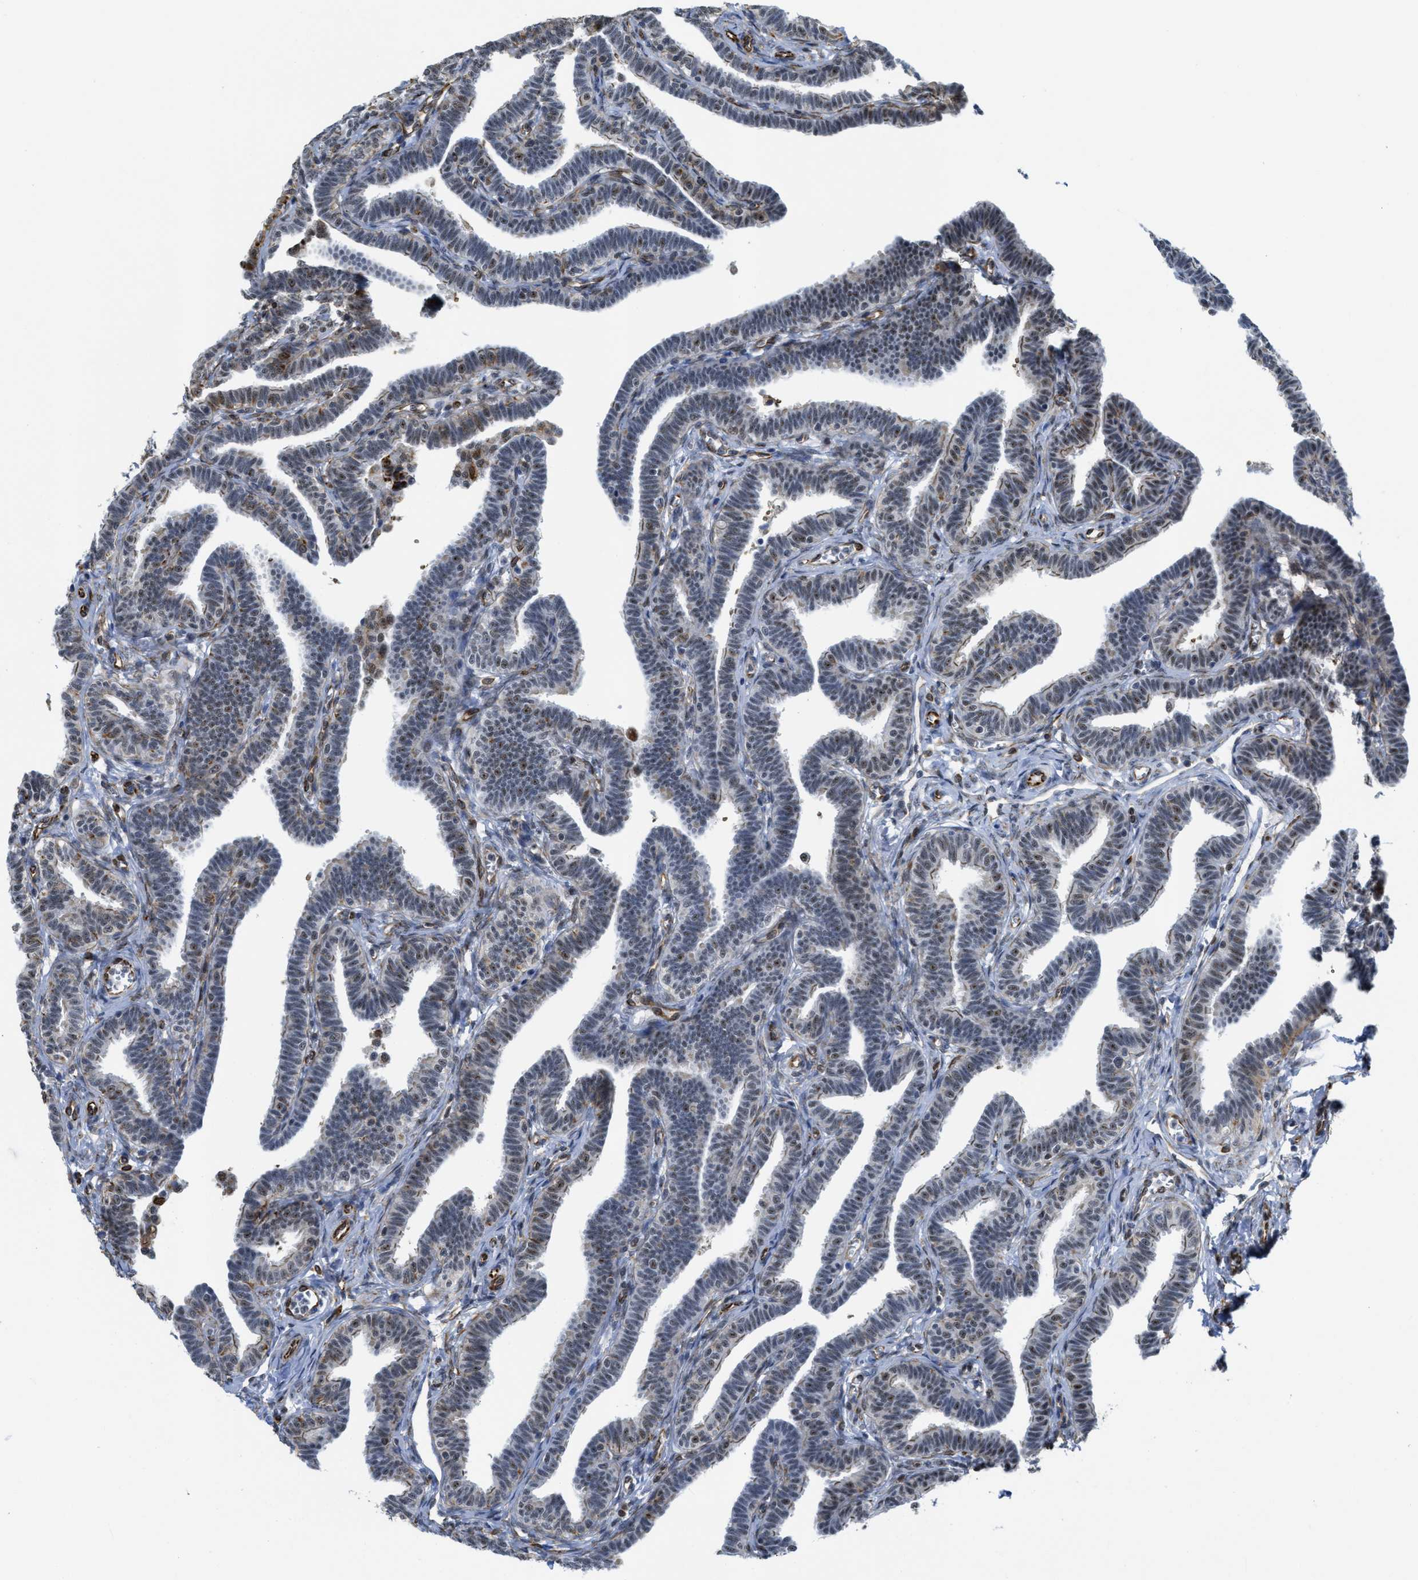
{"staining": {"intensity": "moderate", "quantity": ">75%", "location": "nuclear"}, "tissue": "fallopian tube", "cell_type": "Glandular cells", "image_type": "normal", "snomed": [{"axis": "morphology", "description": "Normal tissue, NOS"}, {"axis": "topography", "description": "Fallopian tube"}, {"axis": "topography", "description": "Ovary"}], "caption": "Fallopian tube stained with immunohistochemistry shows moderate nuclear positivity in approximately >75% of glandular cells.", "gene": "LRRC8B", "patient": {"sex": "female", "age": 23}}